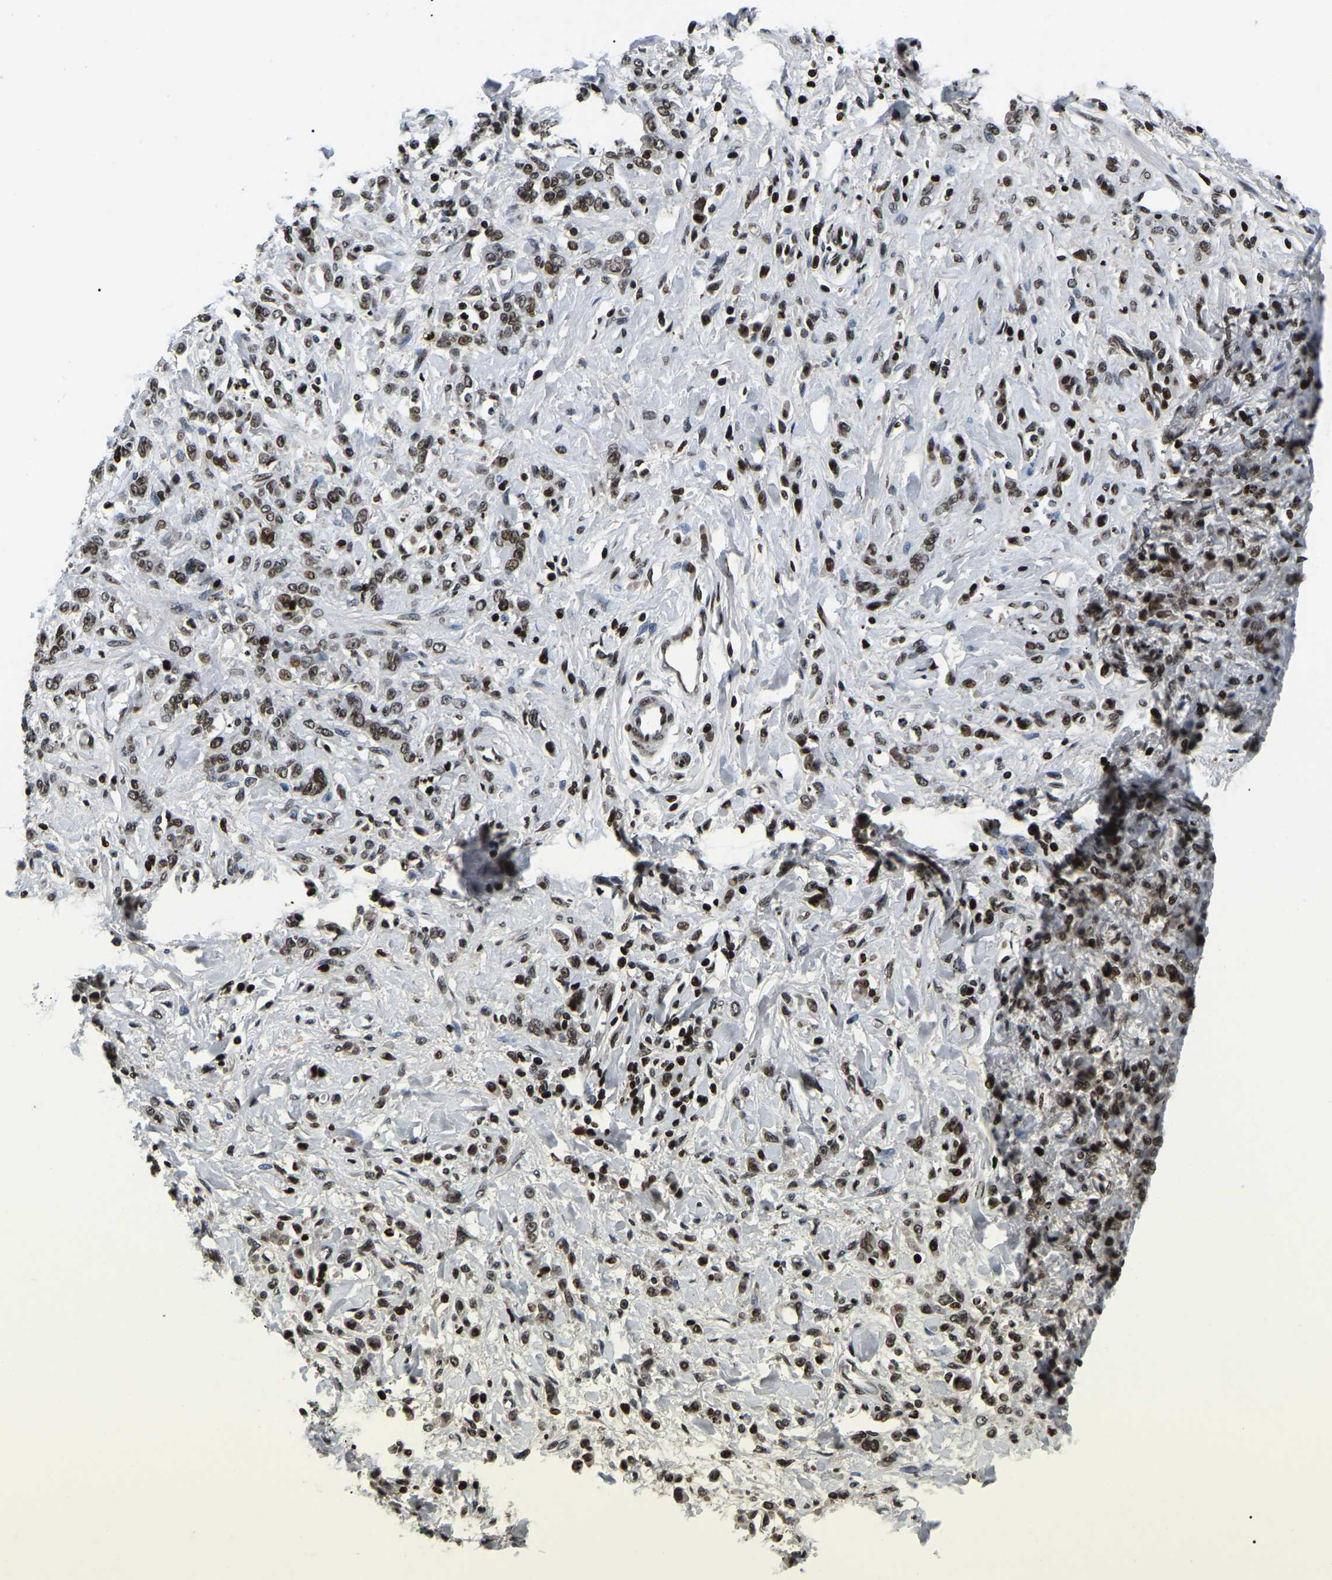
{"staining": {"intensity": "moderate", "quantity": ">75%", "location": "nuclear"}, "tissue": "stomach cancer", "cell_type": "Tumor cells", "image_type": "cancer", "snomed": [{"axis": "morphology", "description": "Normal tissue, NOS"}, {"axis": "morphology", "description": "Adenocarcinoma, NOS"}, {"axis": "topography", "description": "Stomach"}], "caption": "Protein analysis of stomach cancer (adenocarcinoma) tissue reveals moderate nuclear positivity in about >75% of tumor cells.", "gene": "LRRC61", "patient": {"sex": "male", "age": 82}}